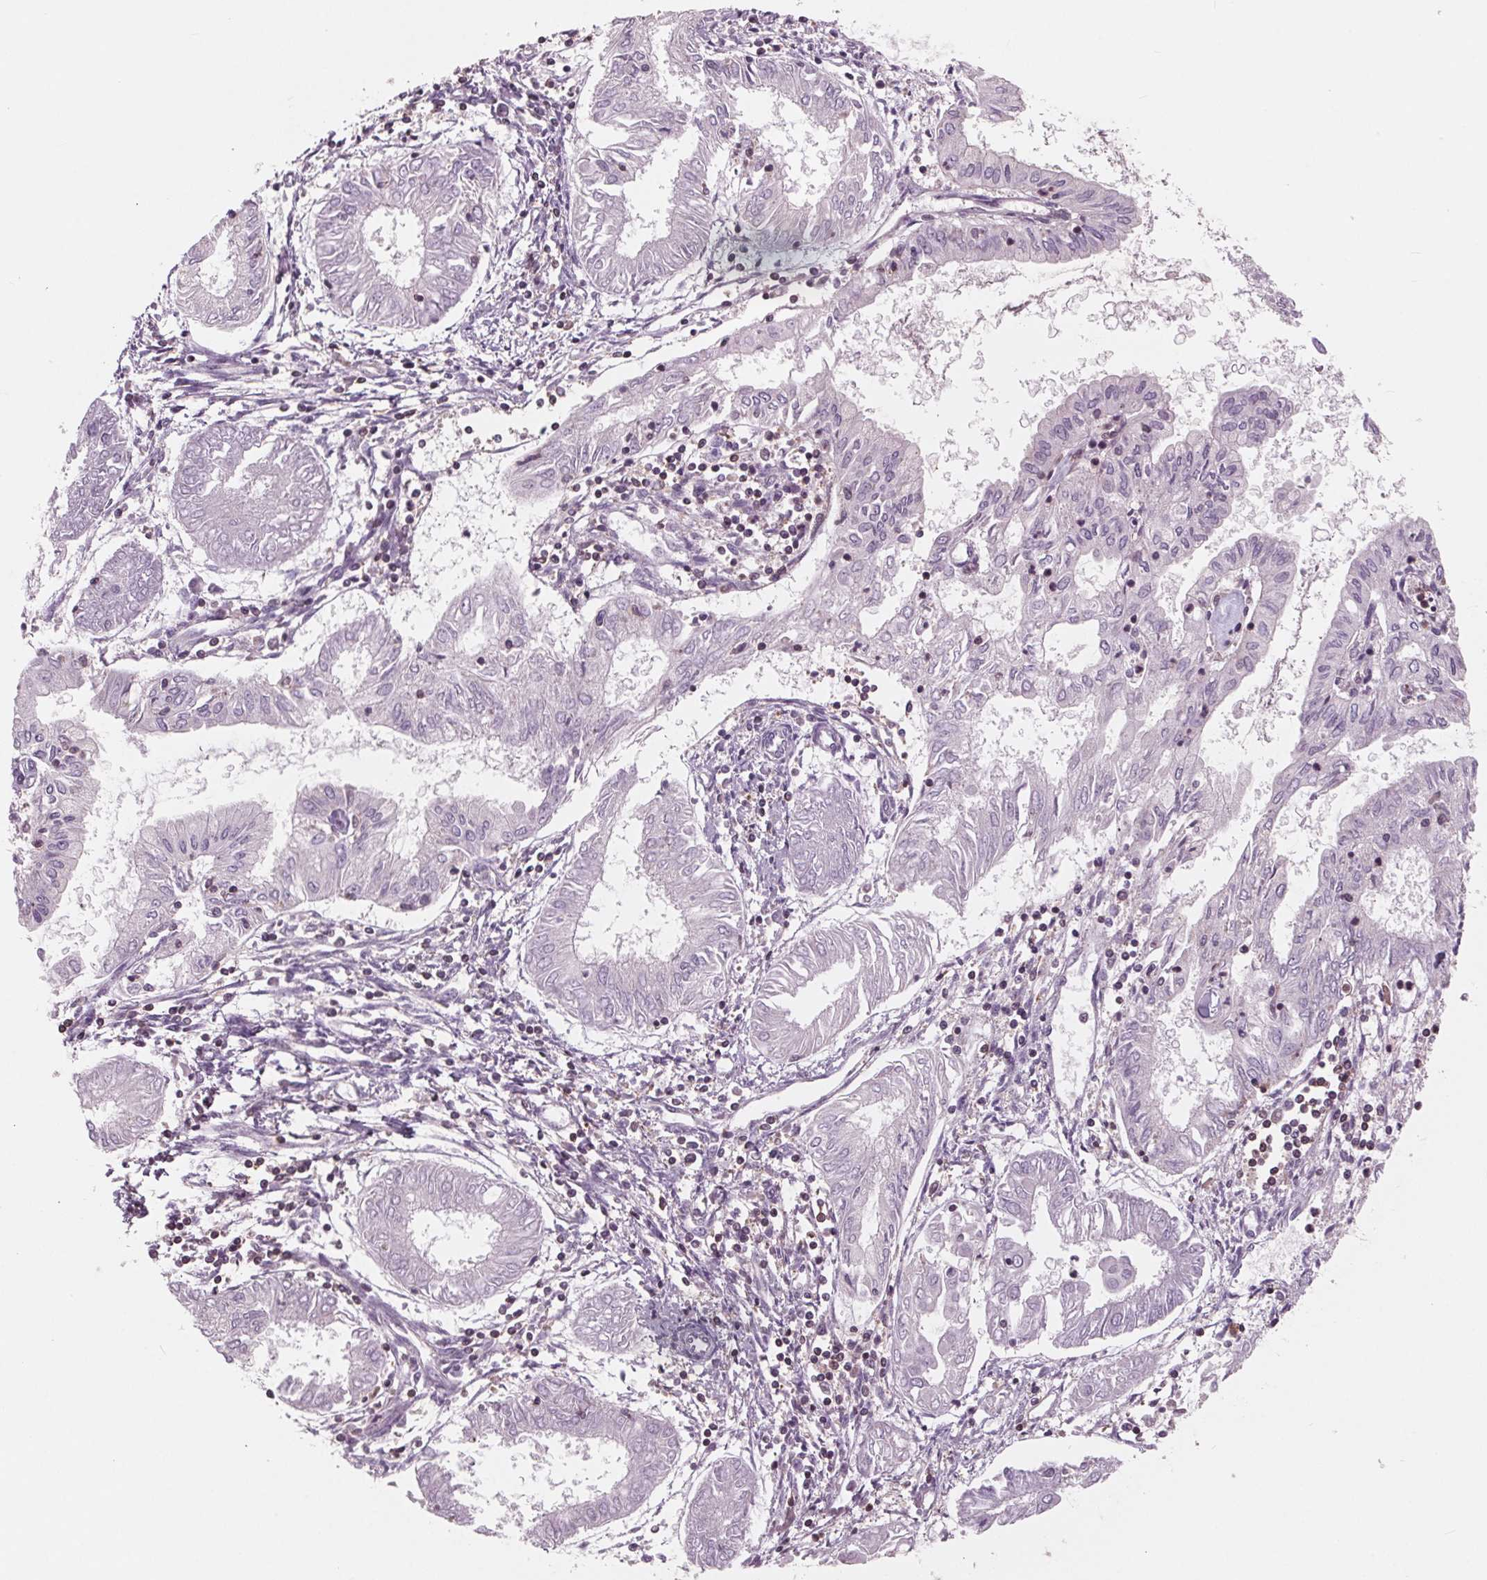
{"staining": {"intensity": "negative", "quantity": "none", "location": "none"}, "tissue": "endometrial cancer", "cell_type": "Tumor cells", "image_type": "cancer", "snomed": [{"axis": "morphology", "description": "Adenocarcinoma, NOS"}, {"axis": "topography", "description": "Endometrium"}], "caption": "The image displays no staining of tumor cells in endometrial cancer.", "gene": "ARHGAP25", "patient": {"sex": "female", "age": 68}}